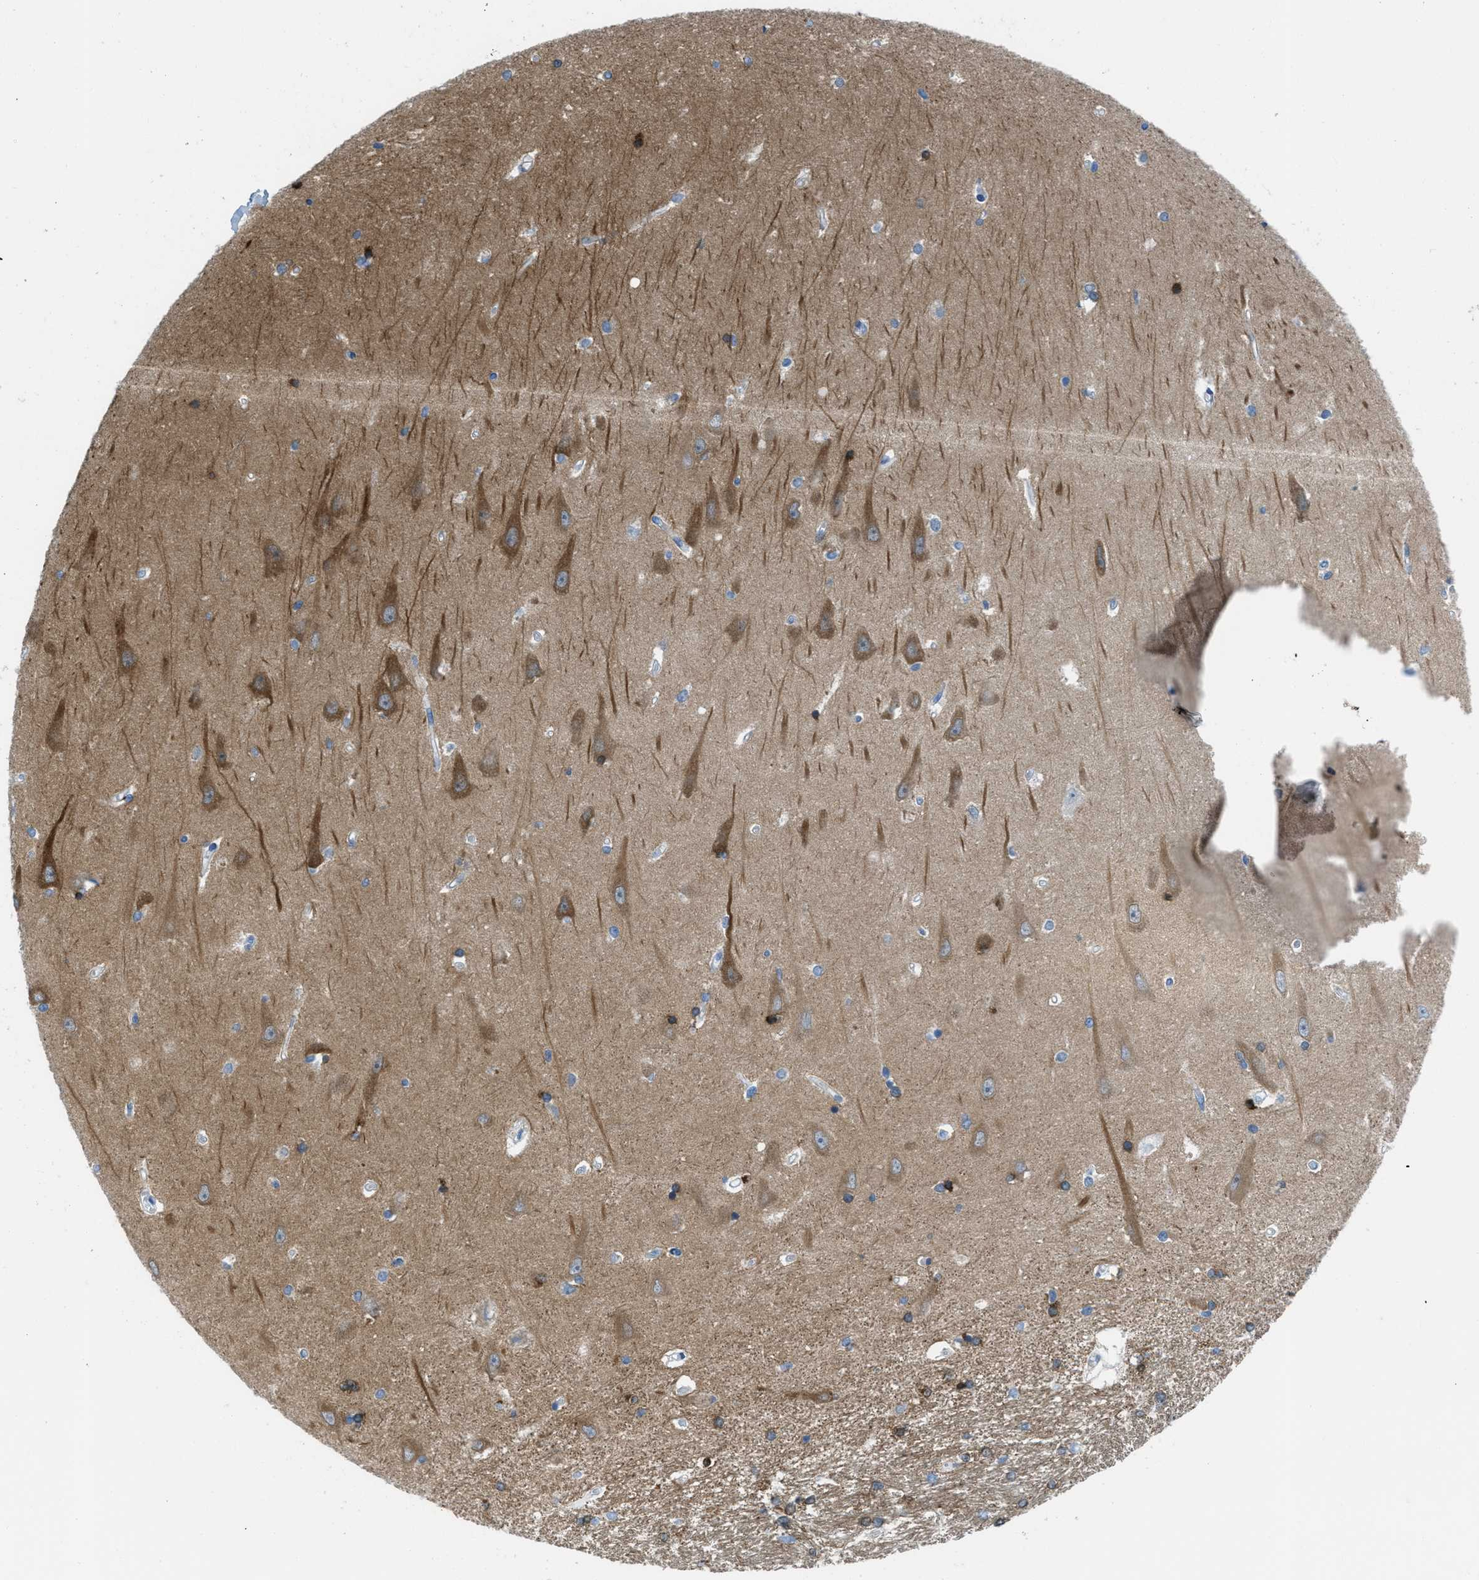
{"staining": {"intensity": "strong", "quantity": "<25%", "location": "cytoplasmic/membranous"}, "tissue": "hippocampus", "cell_type": "Glial cells", "image_type": "normal", "snomed": [{"axis": "morphology", "description": "Normal tissue, NOS"}, {"axis": "topography", "description": "Hippocampus"}], "caption": "Immunohistochemical staining of benign human hippocampus displays strong cytoplasmic/membranous protein positivity in approximately <25% of glial cells. (DAB (3,3'-diaminobenzidine) = brown stain, brightfield microscopy at high magnification).", "gene": "MAPRE2", "patient": {"sex": "male", "age": 45}}